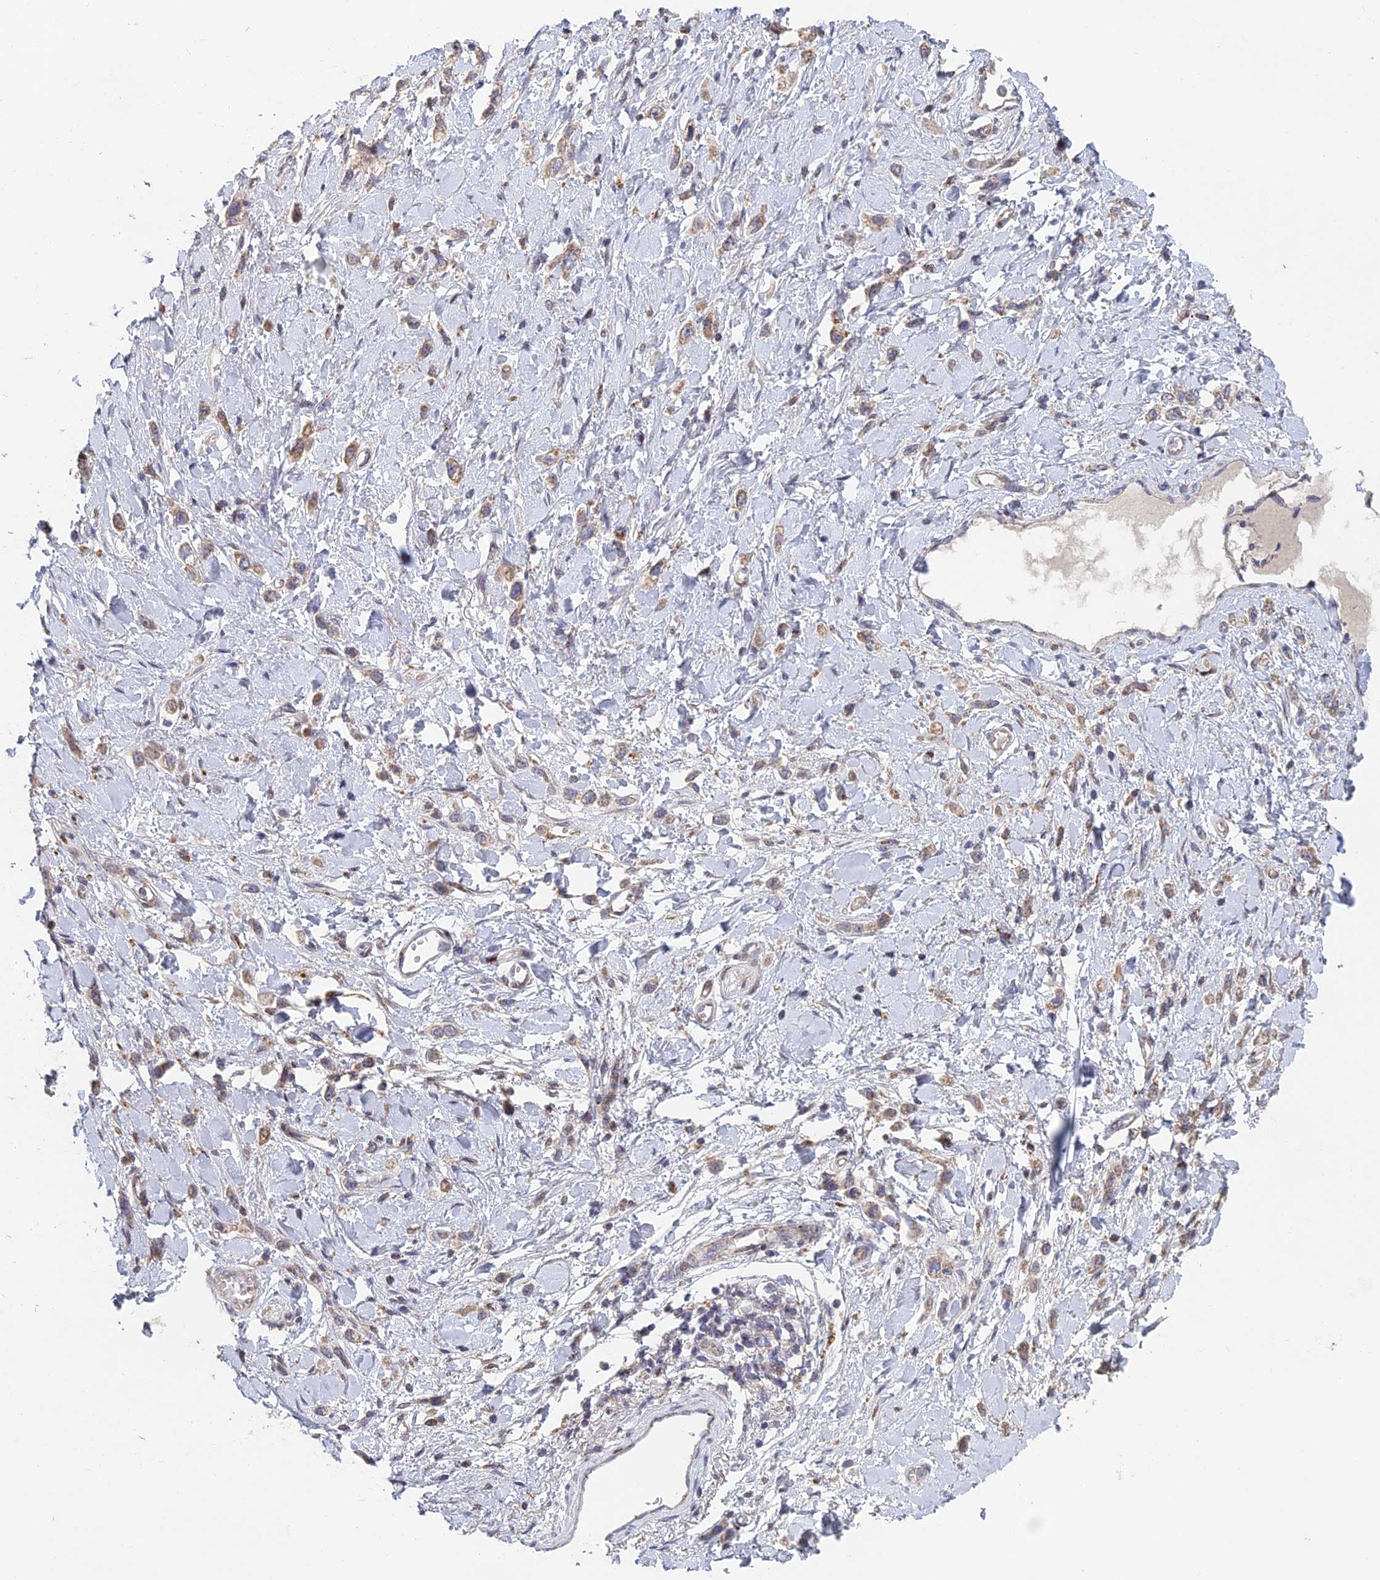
{"staining": {"intensity": "moderate", "quantity": ">75%", "location": "cytoplasmic/membranous"}, "tissue": "stomach cancer", "cell_type": "Tumor cells", "image_type": "cancer", "snomed": [{"axis": "morphology", "description": "Adenocarcinoma, NOS"}, {"axis": "topography", "description": "Stomach"}], "caption": "Immunohistochemistry photomicrograph of adenocarcinoma (stomach) stained for a protein (brown), which exhibits medium levels of moderate cytoplasmic/membranous staining in about >75% of tumor cells.", "gene": "FOXS1", "patient": {"sex": "female", "age": 65}}